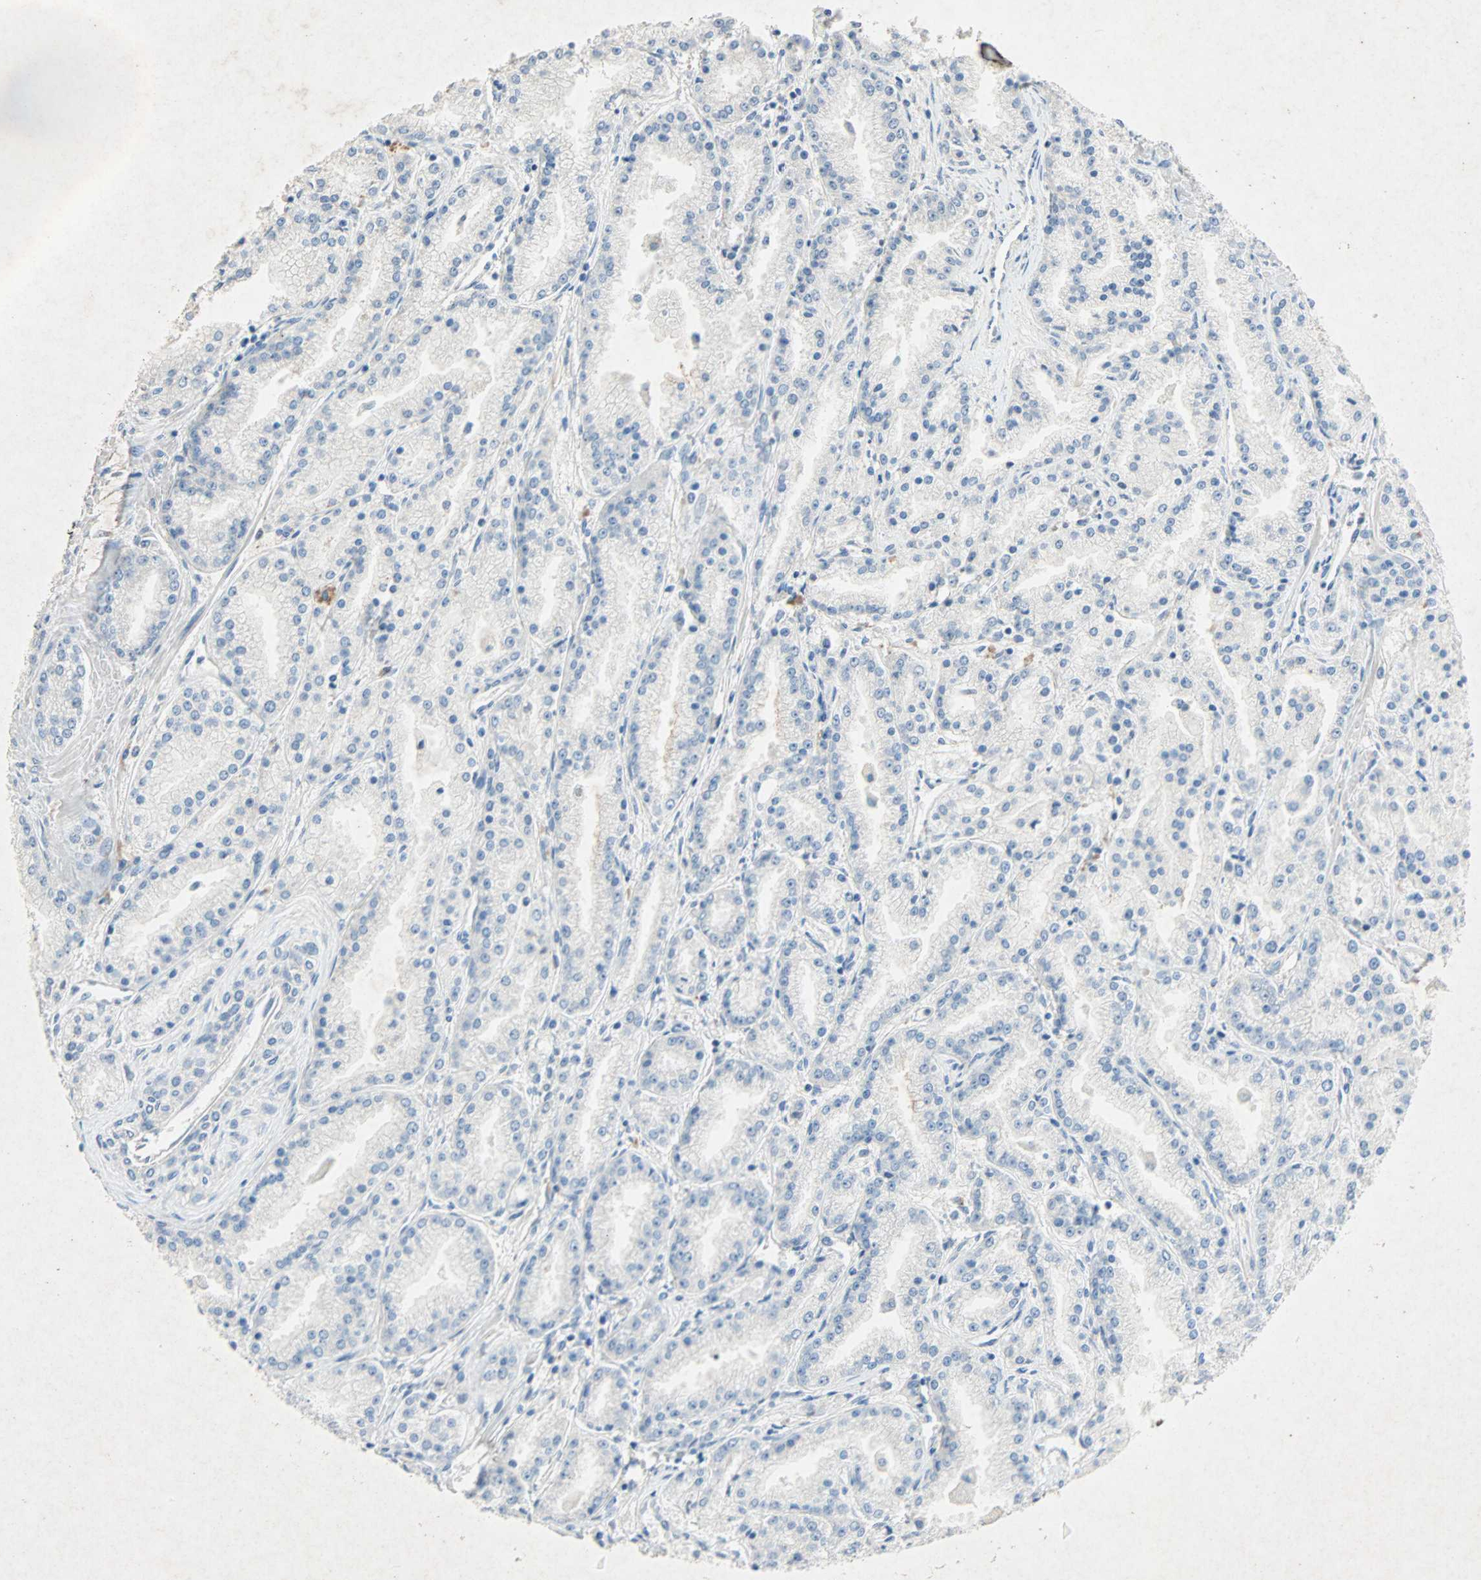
{"staining": {"intensity": "negative", "quantity": "none", "location": "none"}, "tissue": "prostate cancer", "cell_type": "Tumor cells", "image_type": "cancer", "snomed": [{"axis": "morphology", "description": "Adenocarcinoma, High grade"}, {"axis": "topography", "description": "Prostate"}], "caption": "High magnification brightfield microscopy of prostate cancer (high-grade adenocarcinoma) stained with DAB (3,3'-diaminobenzidine) (brown) and counterstained with hematoxylin (blue): tumor cells show no significant staining. (DAB IHC, high magnification).", "gene": "PCDHB2", "patient": {"sex": "male", "age": 61}}